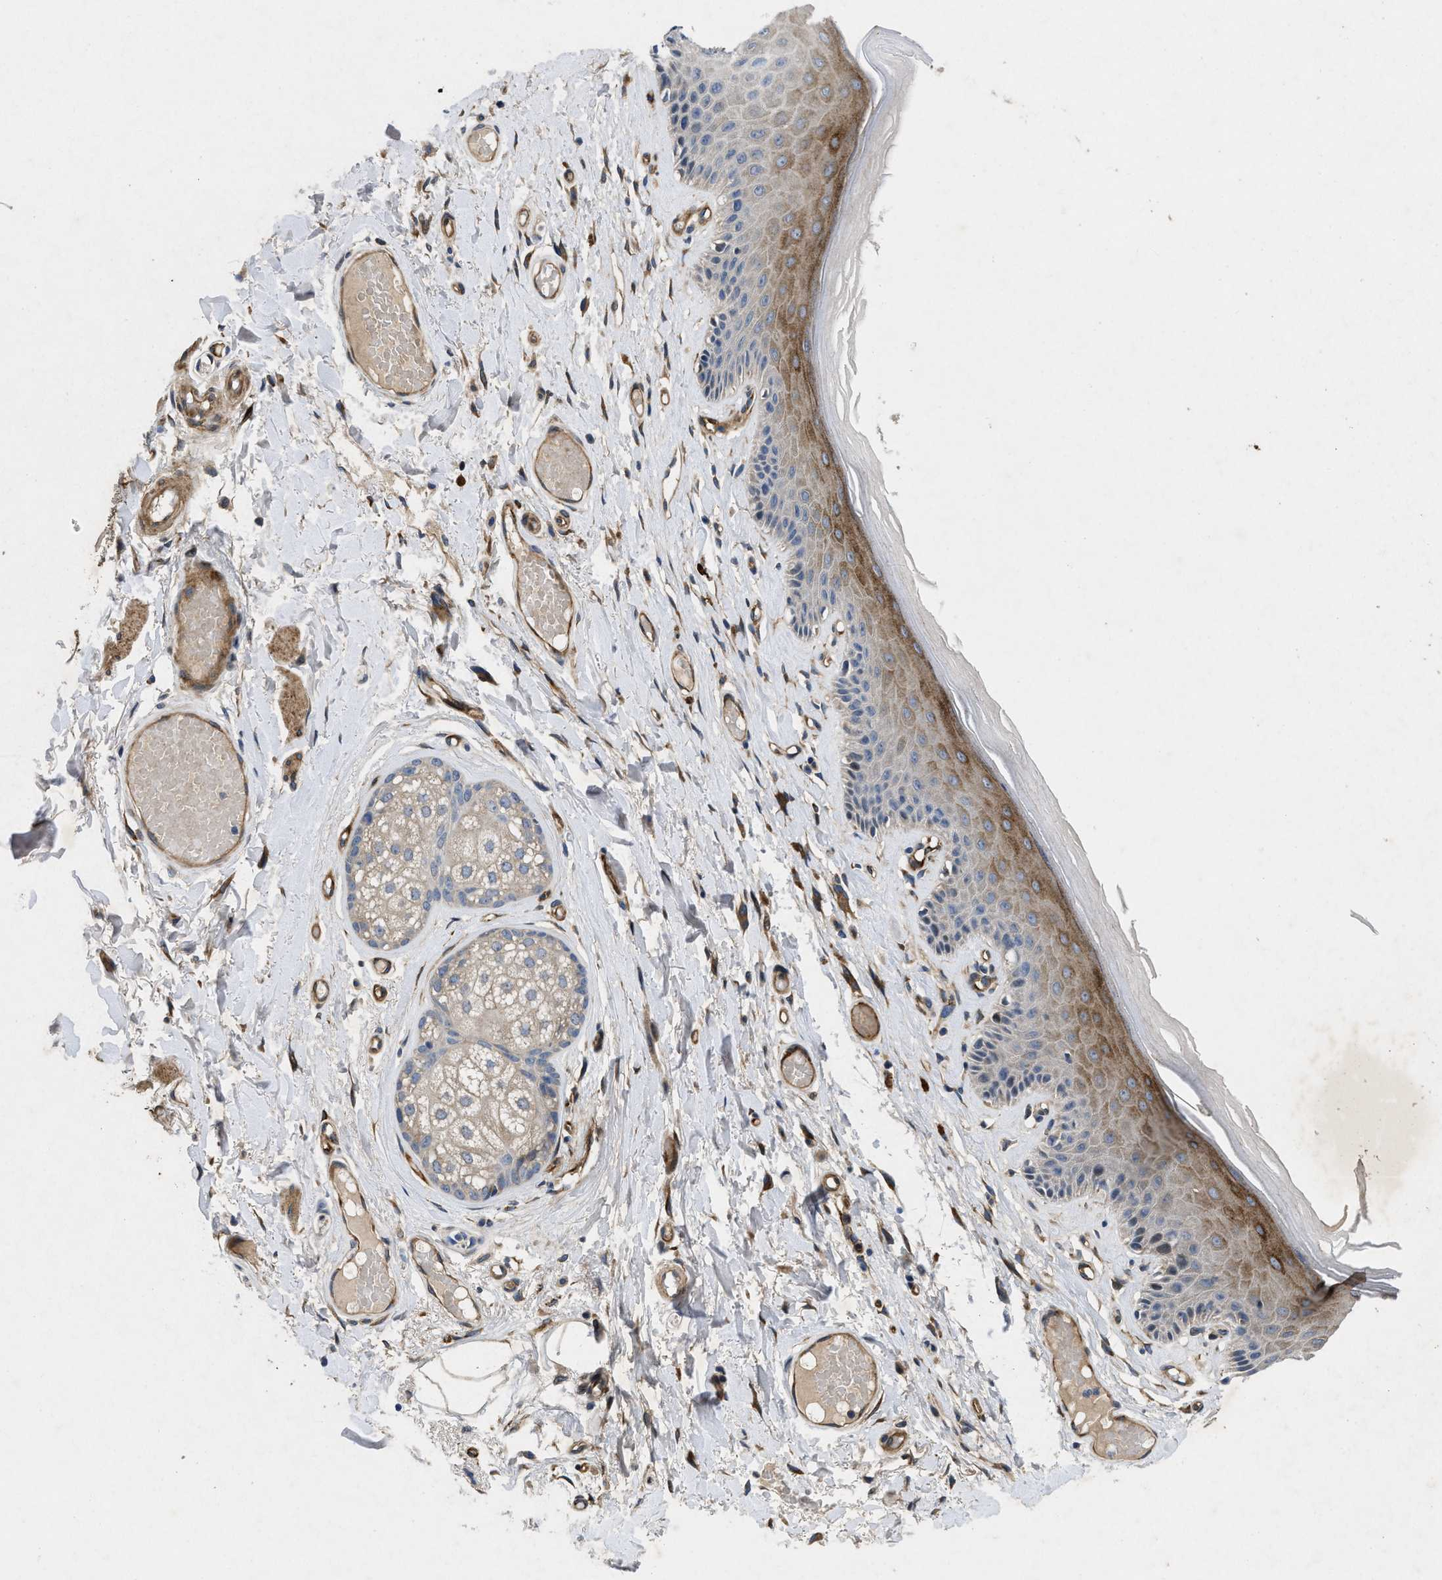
{"staining": {"intensity": "moderate", "quantity": "25%-75%", "location": "cytoplasmic/membranous"}, "tissue": "skin", "cell_type": "Epidermal cells", "image_type": "normal", "snomed": [{"axis": "morphology", "description": "Normal tissue, NOS"}, {"axis": "topography", "description": "Vulva"}], "caption": "Immunohistochemistry of normal human skin exhibits medium levels of moderate cytoplasmic/membranous staining in about 25%-75% of epidermal cells. The staining was performed using DAB to visualize the protein expression in brown, while the nuclei were stained in blue with hematoxylin (Magnification: 20x).", "gene": "HSPA12B", "patient": {"sex": "female", "age": 73}}